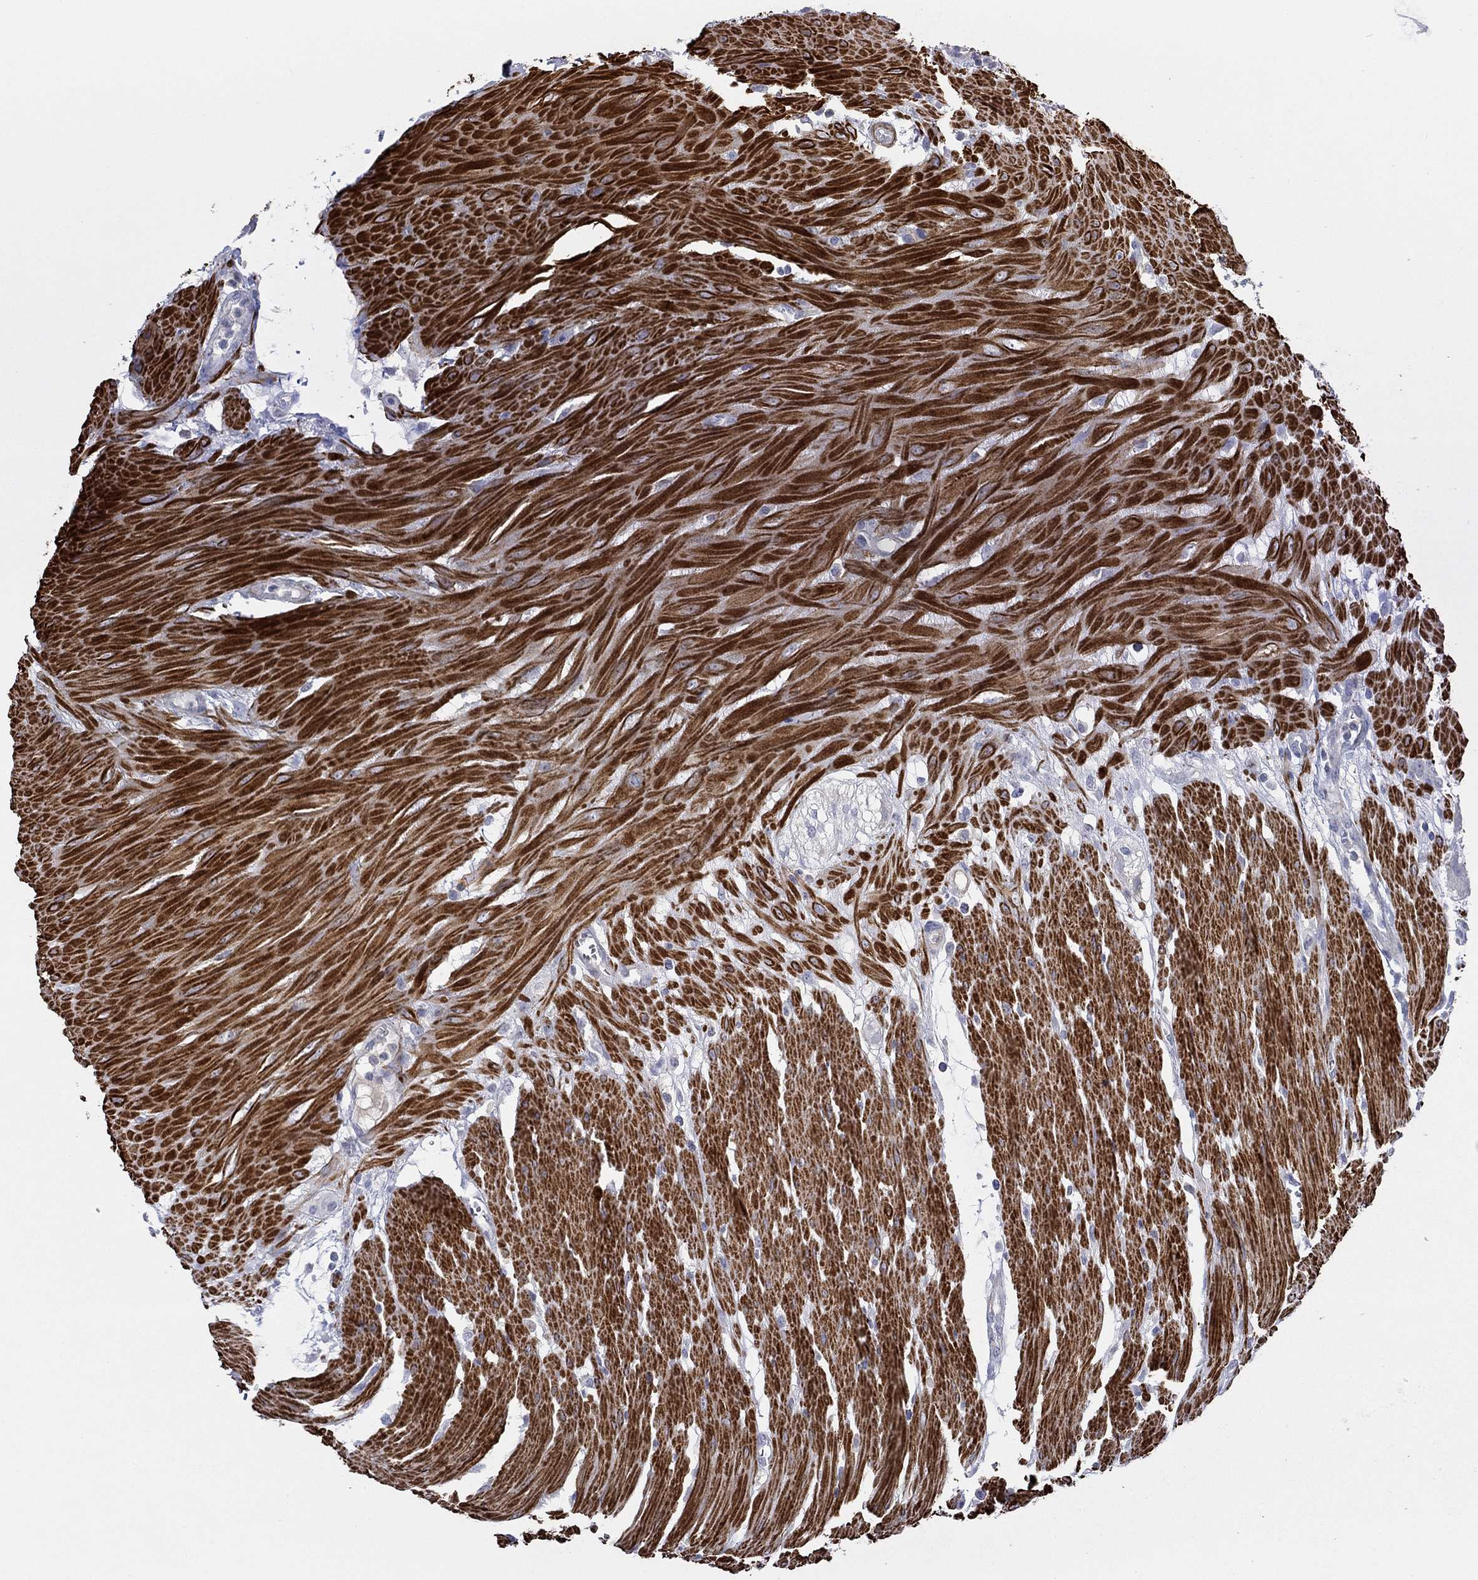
{"staining": {"intensity": "negative", "quantity": "none", "location": "none"}, "tissue": "colon", "cell_type": "Endothelial cells", "image_type": "normal", "snomed": [{"axis": "morphology", "description": "Normal tissue, NOS"}, {"axis": "morphology", "description": "Adenocarcinoma, NOS"}, {"axis": "topography", "description": "Colon"}], "caption": "Immunohistochemical staining of unremarkable colon reveals no significant expression in endothelial cells.", "gene": "IP6K3", "patient": {"sex": "male", "age": 65}}